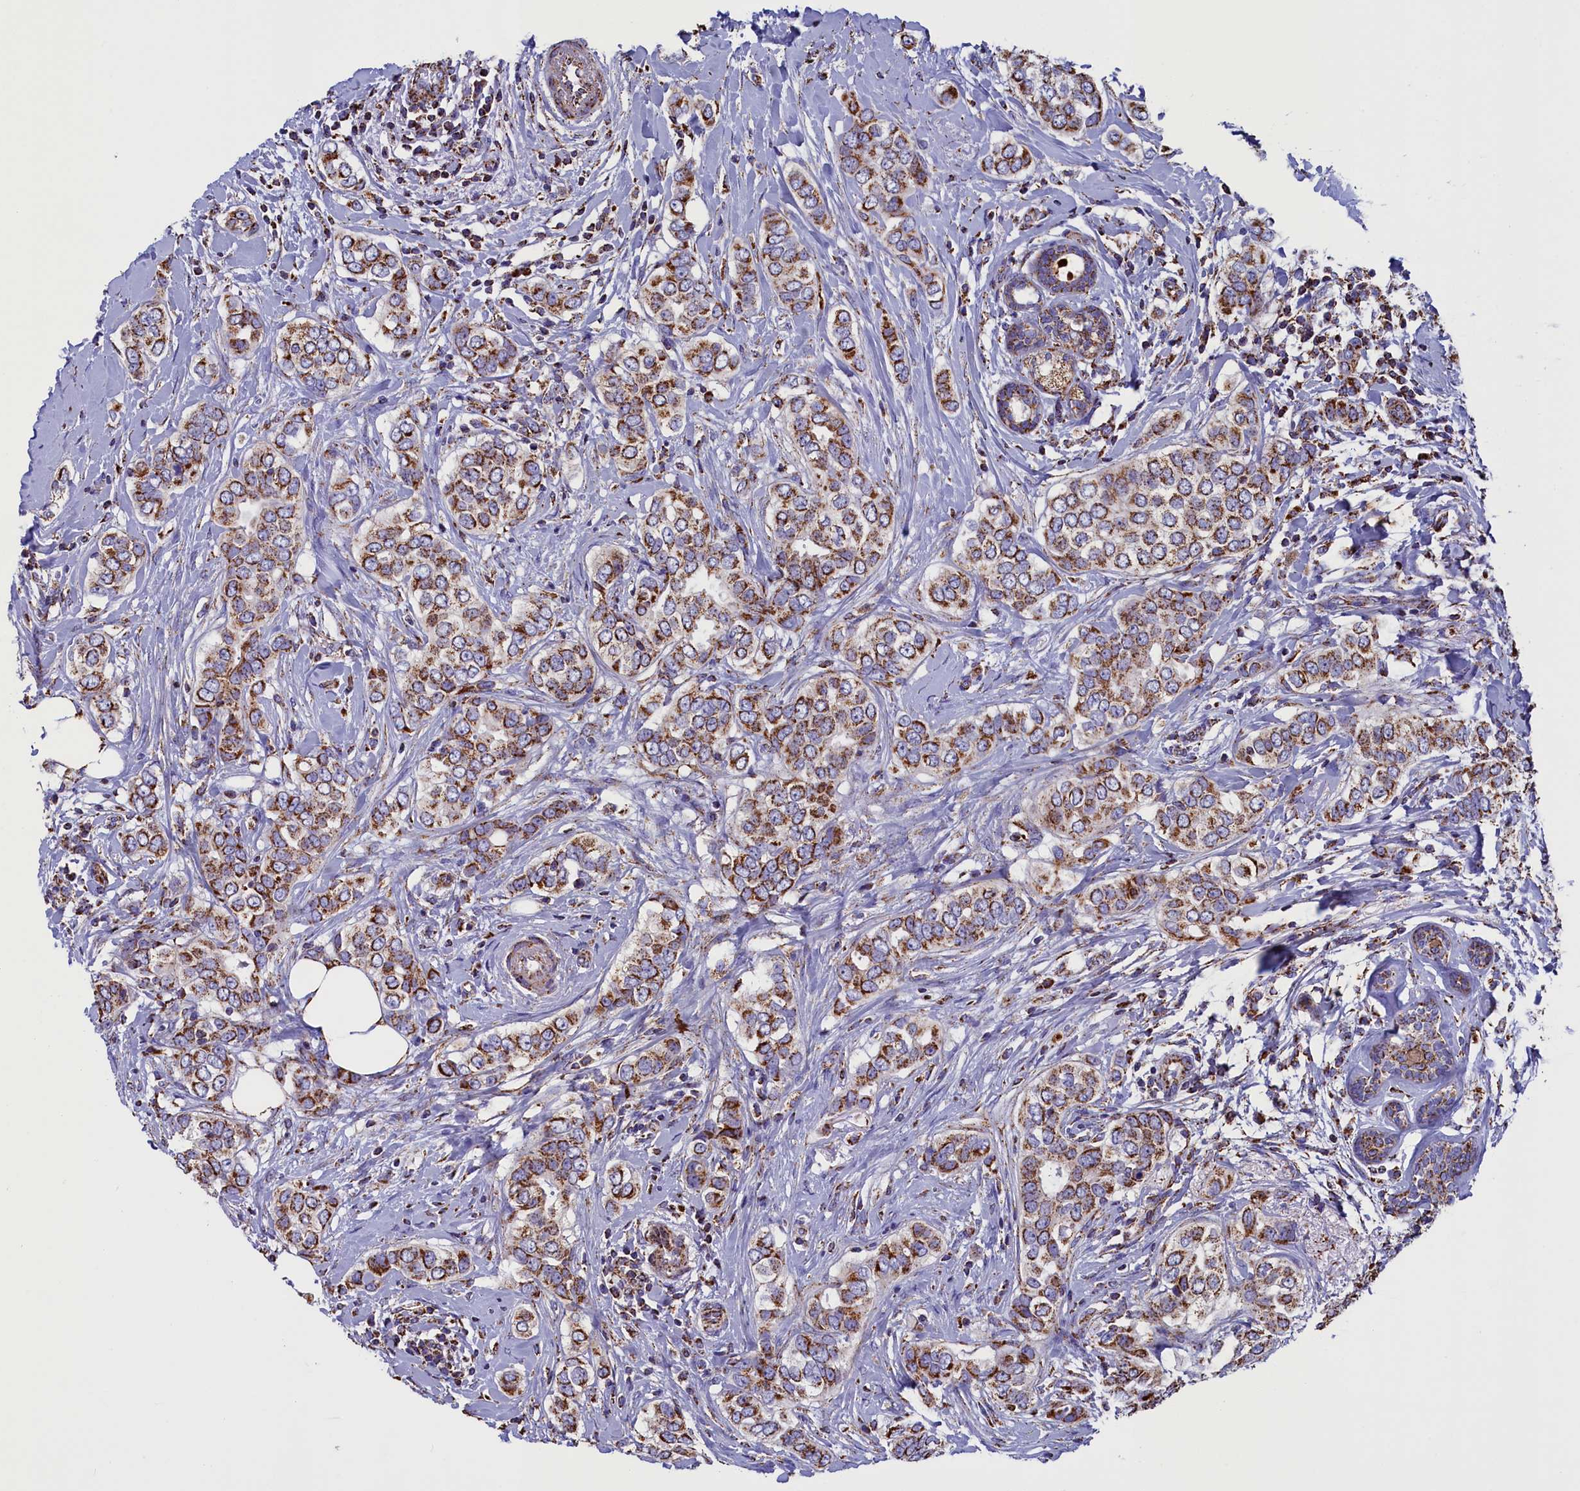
{"staining": {"intensity": "strong", "quantity": ">75%", "location": "cytoplasmic/membranous"}, "tissue": "breast cancer", "cell_type": "Tumor cells", "image_type": "cancer", "snomed": [{"axis": "morphology", "description": "Lobular carcinoma"}, {"axis": "topography", "description": "Breast"}], "caption": "Breast cancer (lobular carcinoma) was stained to show a protein in brown. There is high levels of strong cytoplasmic/membranous expression in about >75% of tumor cells.", "gene": "SLC39A3", "patient": {"sex": "female", "age": 51}}